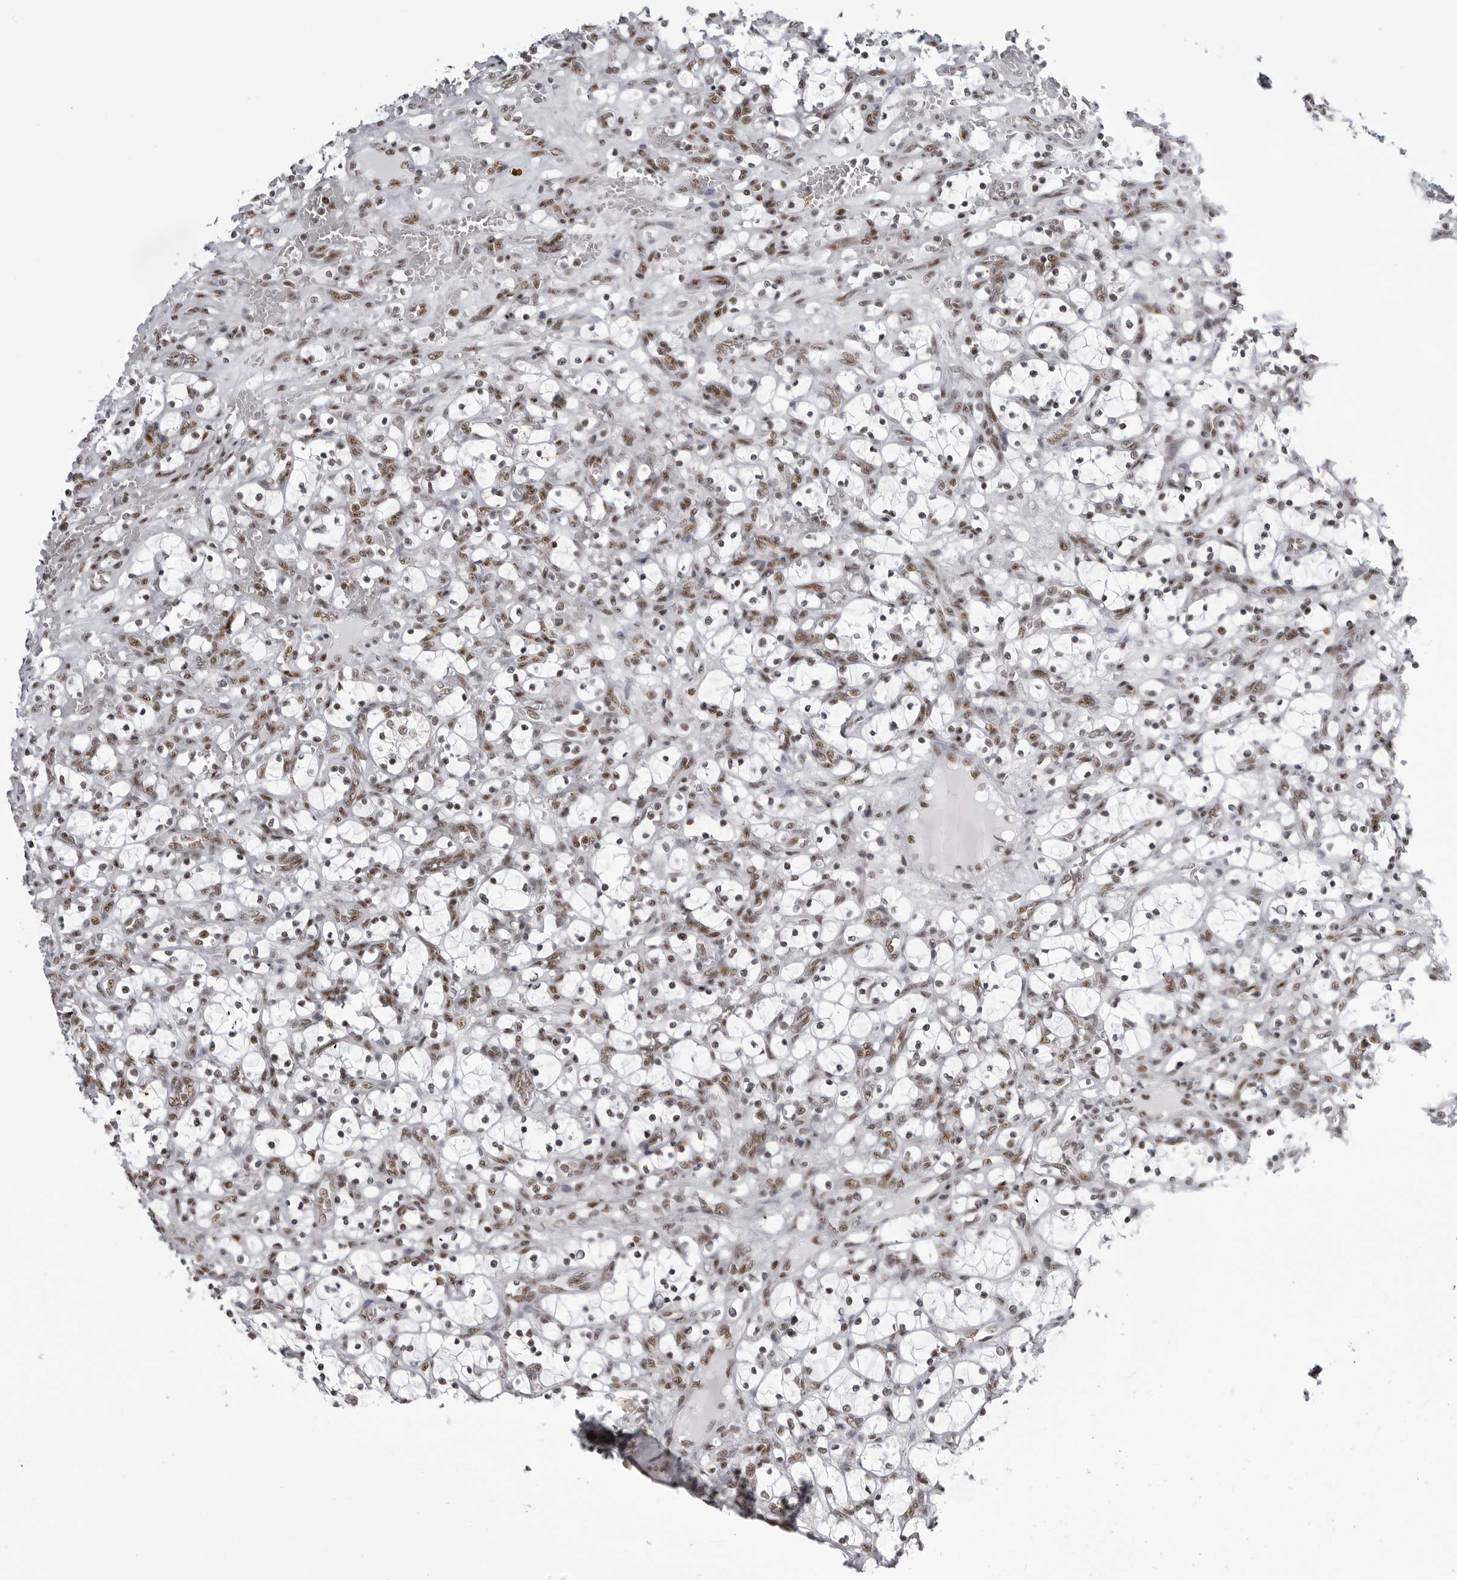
{"staining": {"intensity": "weak", "quantity": "25%-75%", "location": "nuclear"}, "tissue": "renal cancer", "cell_type": "Tumor cells", "image_type": "cancer", "snomed": [{"axis": "morphology", "description": "Adenocarcinoma, NOS"}, {"axis": "topography", "description": "Kidney"}], "caption": "Immunohistochemistry (IHC) (DAB) staining of renal cancer demonstrates weak nuclear protein expression in approximately 25%-75% of tumor cells. (brown staining indicates protein expression, while blue staining denotes nuclei).", "gene": "WRAP53", "patient": {"sex": "female", "age": 69}}